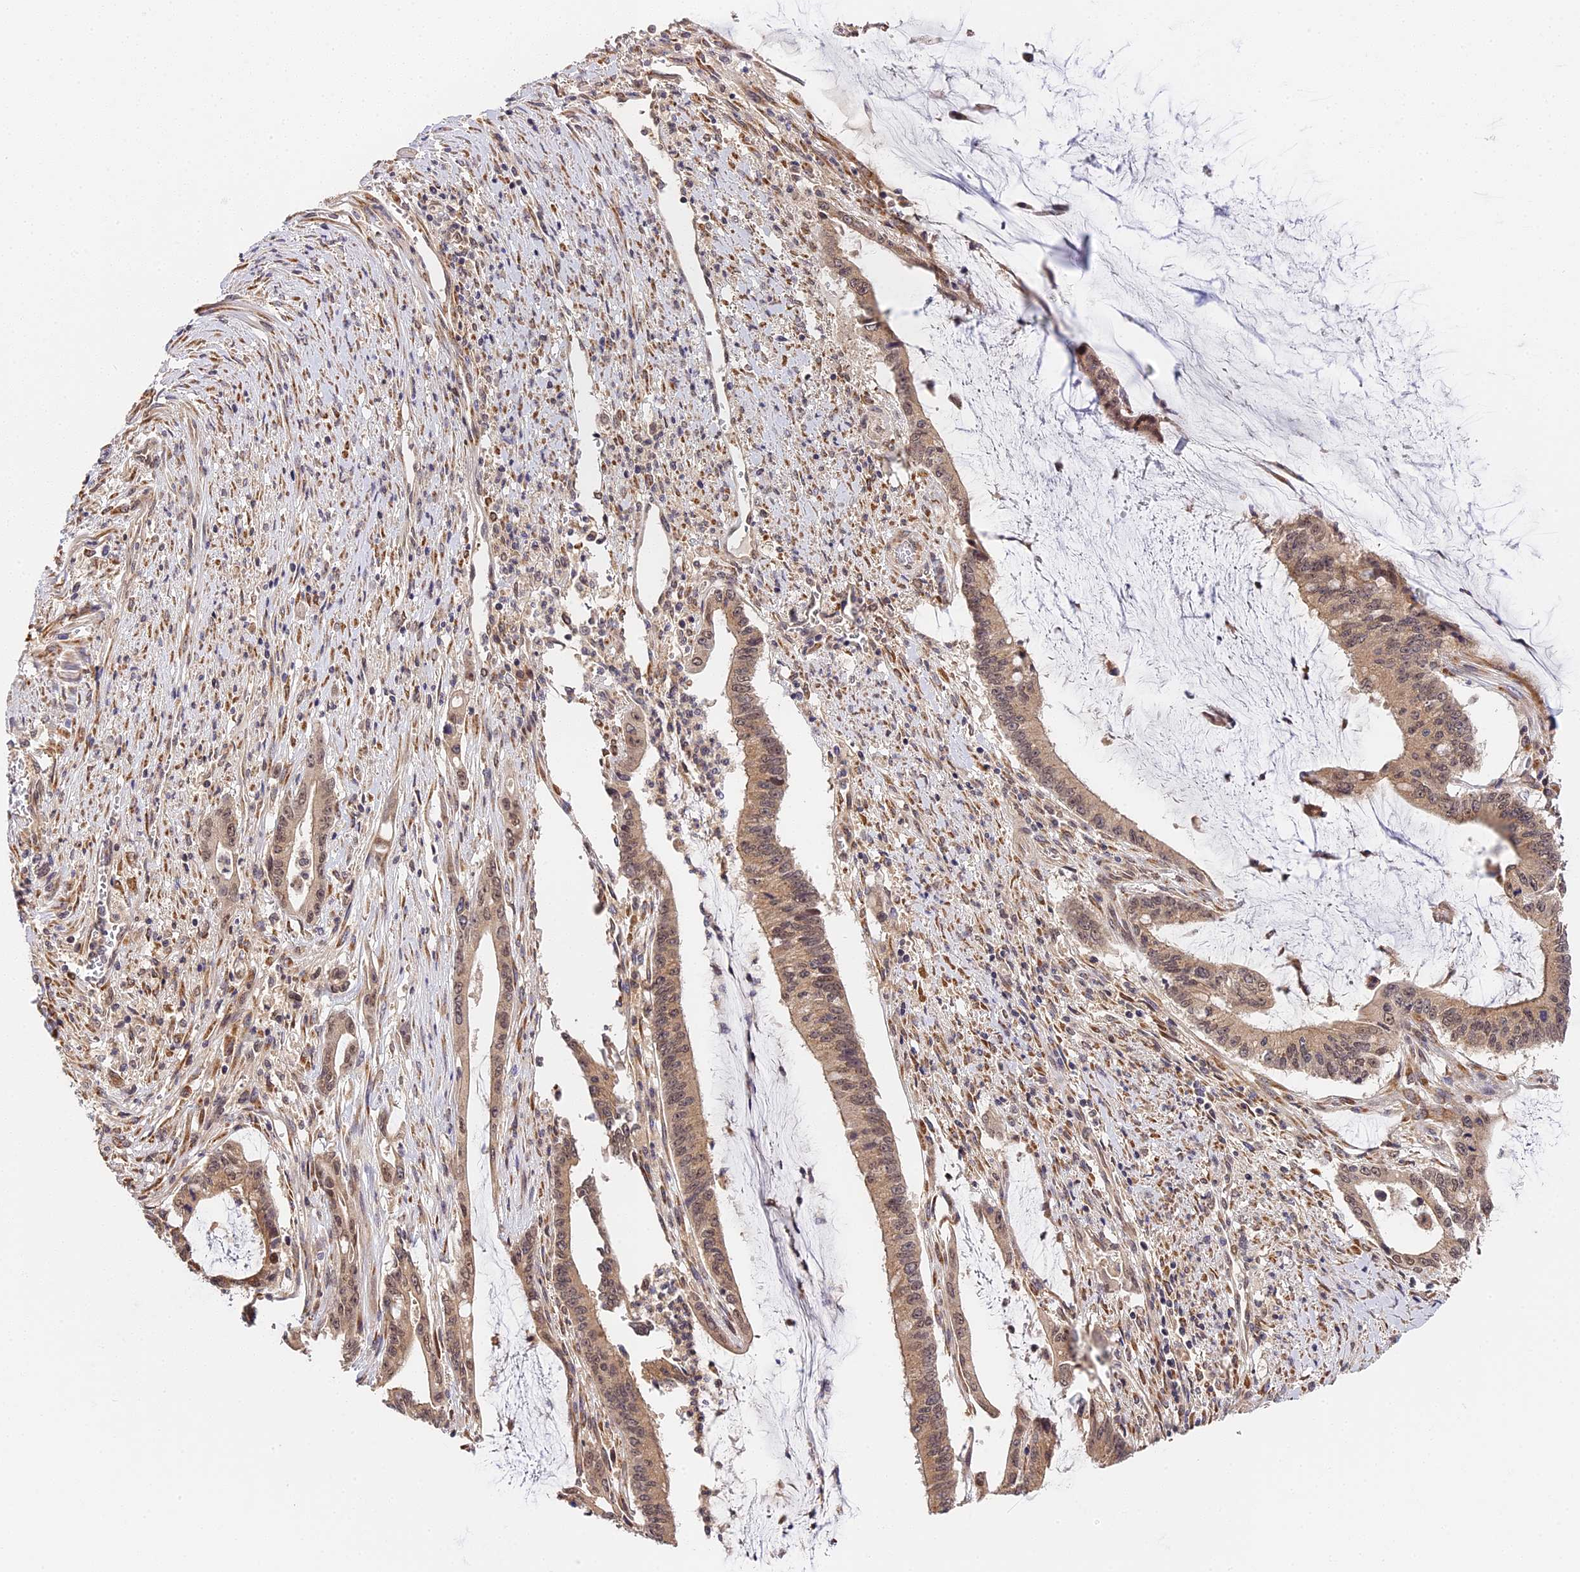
{"staining": {"intensity": "weak", "quantity": ">75%", "location": "cytoplasmic/membranous"}, "tissue": "pancreatic cancer", "cell_type": "Tumor cells", "image_type": "cancer", "snomed": [{"axis": "morphology", "description": "Adenocarcinoma, NOS"}, {"axis": "topography", "description": "Pancreas"}], "caption": "The micrograph reveals staining of pancreatic cancer, revealing weak cytoplasmic/membranous protein expression (brown color) within tumor cells.", "gene": "IMPACT", "patient": {"sex": "female", "age": 50}}